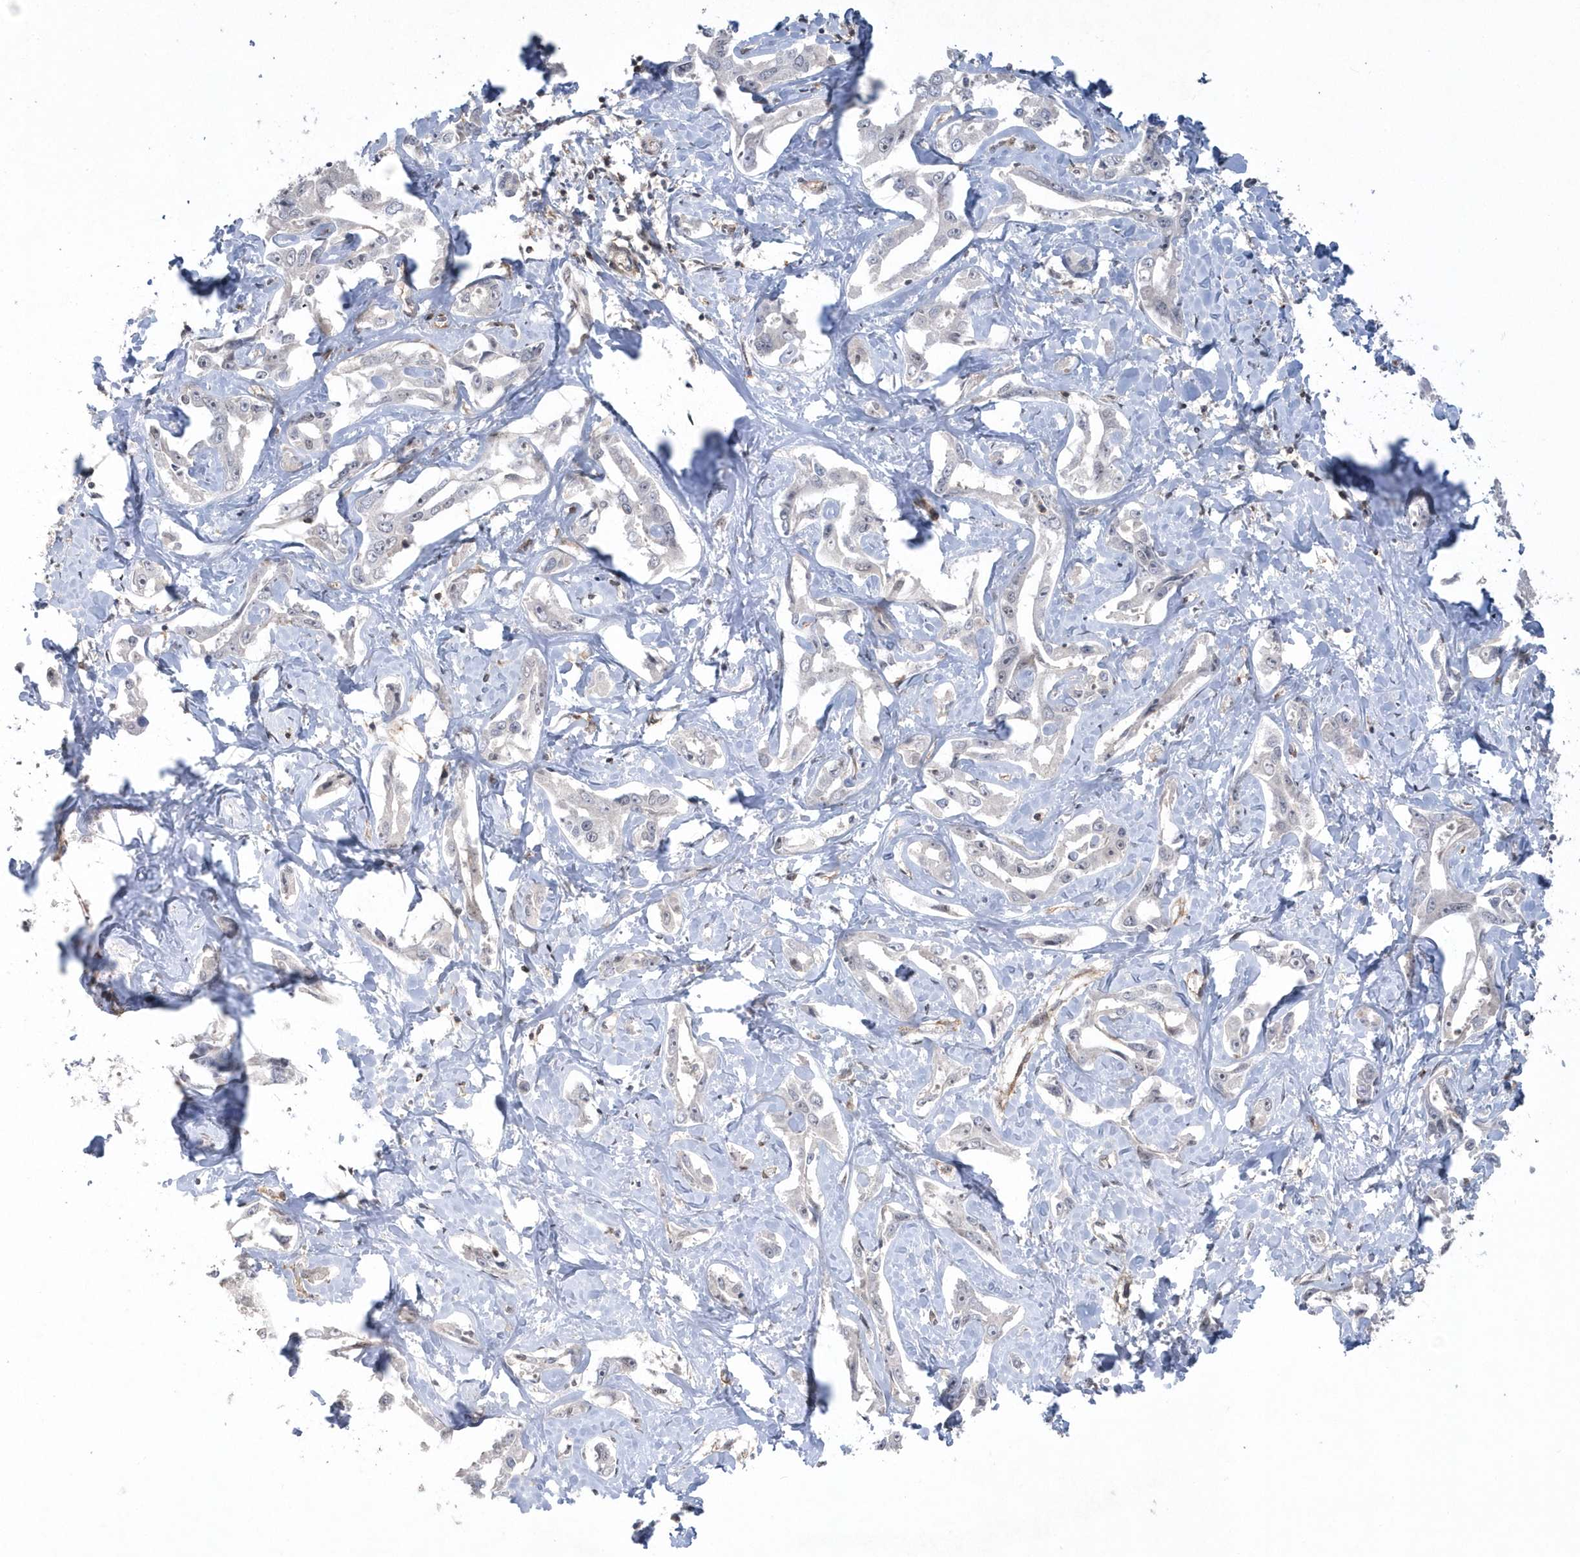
{"staining": {"intensity": "negative", "quantity": "none", "location": "none"}, "tissue": "liver cancer", "cell_type": "Tumor cells", "image_type": "cancer", "snomed": [{"axis": "morphology", "description": "Cholangiocarcinoma"}, {"axis": "topography", "description": "Liver"}], "caption": "Liver cancer (cholangiocarcinoma) was stained to show a protein in brown. There is no significant expression in tumor cells.", "gene": "CRIP3", "patient": {"sex": "male", "age": 59}}